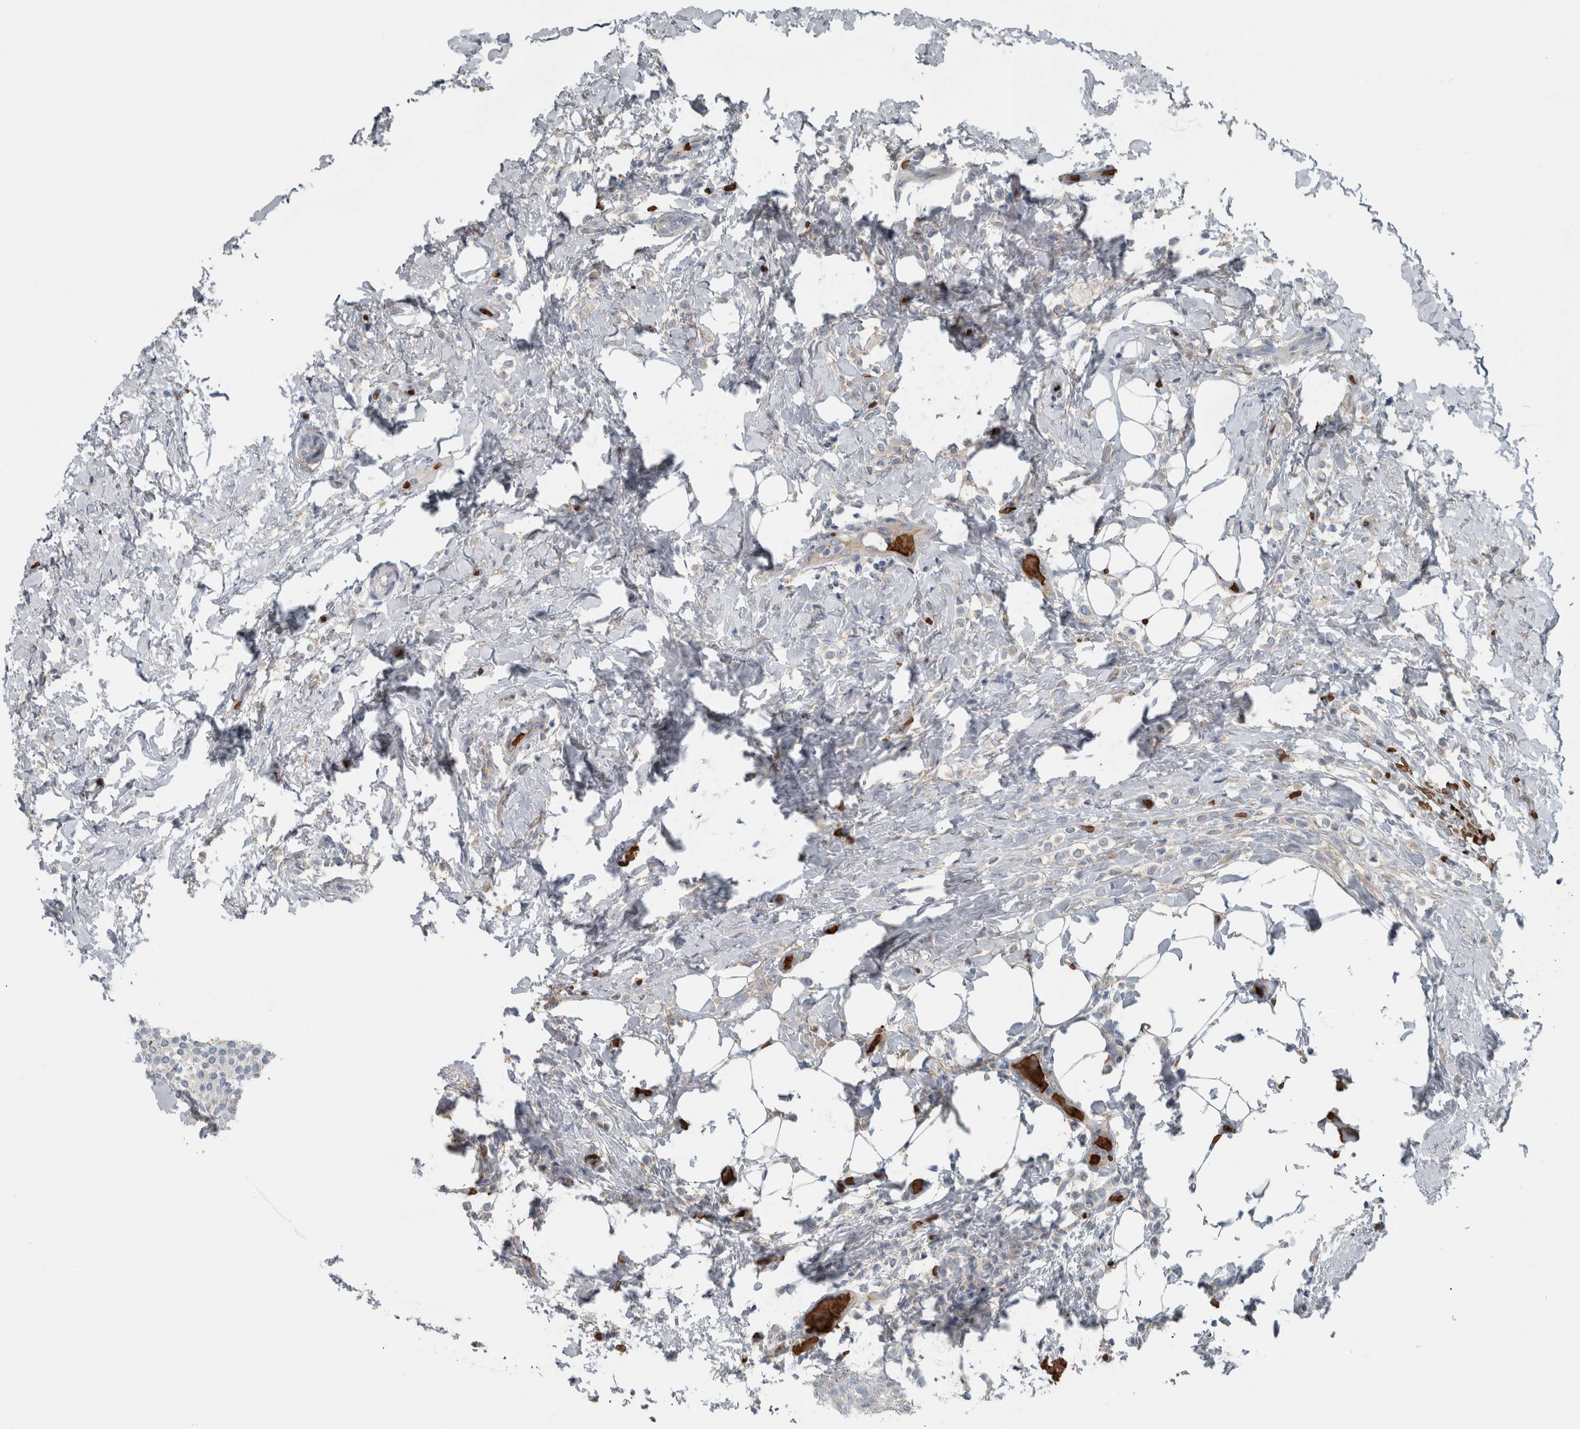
{"staining": {"intensity": "negative", "quantity": "none", "location": "none"}, "tissue": "breast cancer", "cell_type": "Tumor cells", "image_type": "cancer", "snomed": [{"axis": "morphology", "description": "Lobular carcinoma"}, {"axis": "topography", "description": "Breast"}], "caption": "Breast cancer (lobular carcinoma) was stained to show a protein in brown. There is no significant positivity in tumor cells.", "gene": "SH3GL2", "patient": {"sex": "female", "age": 50}}